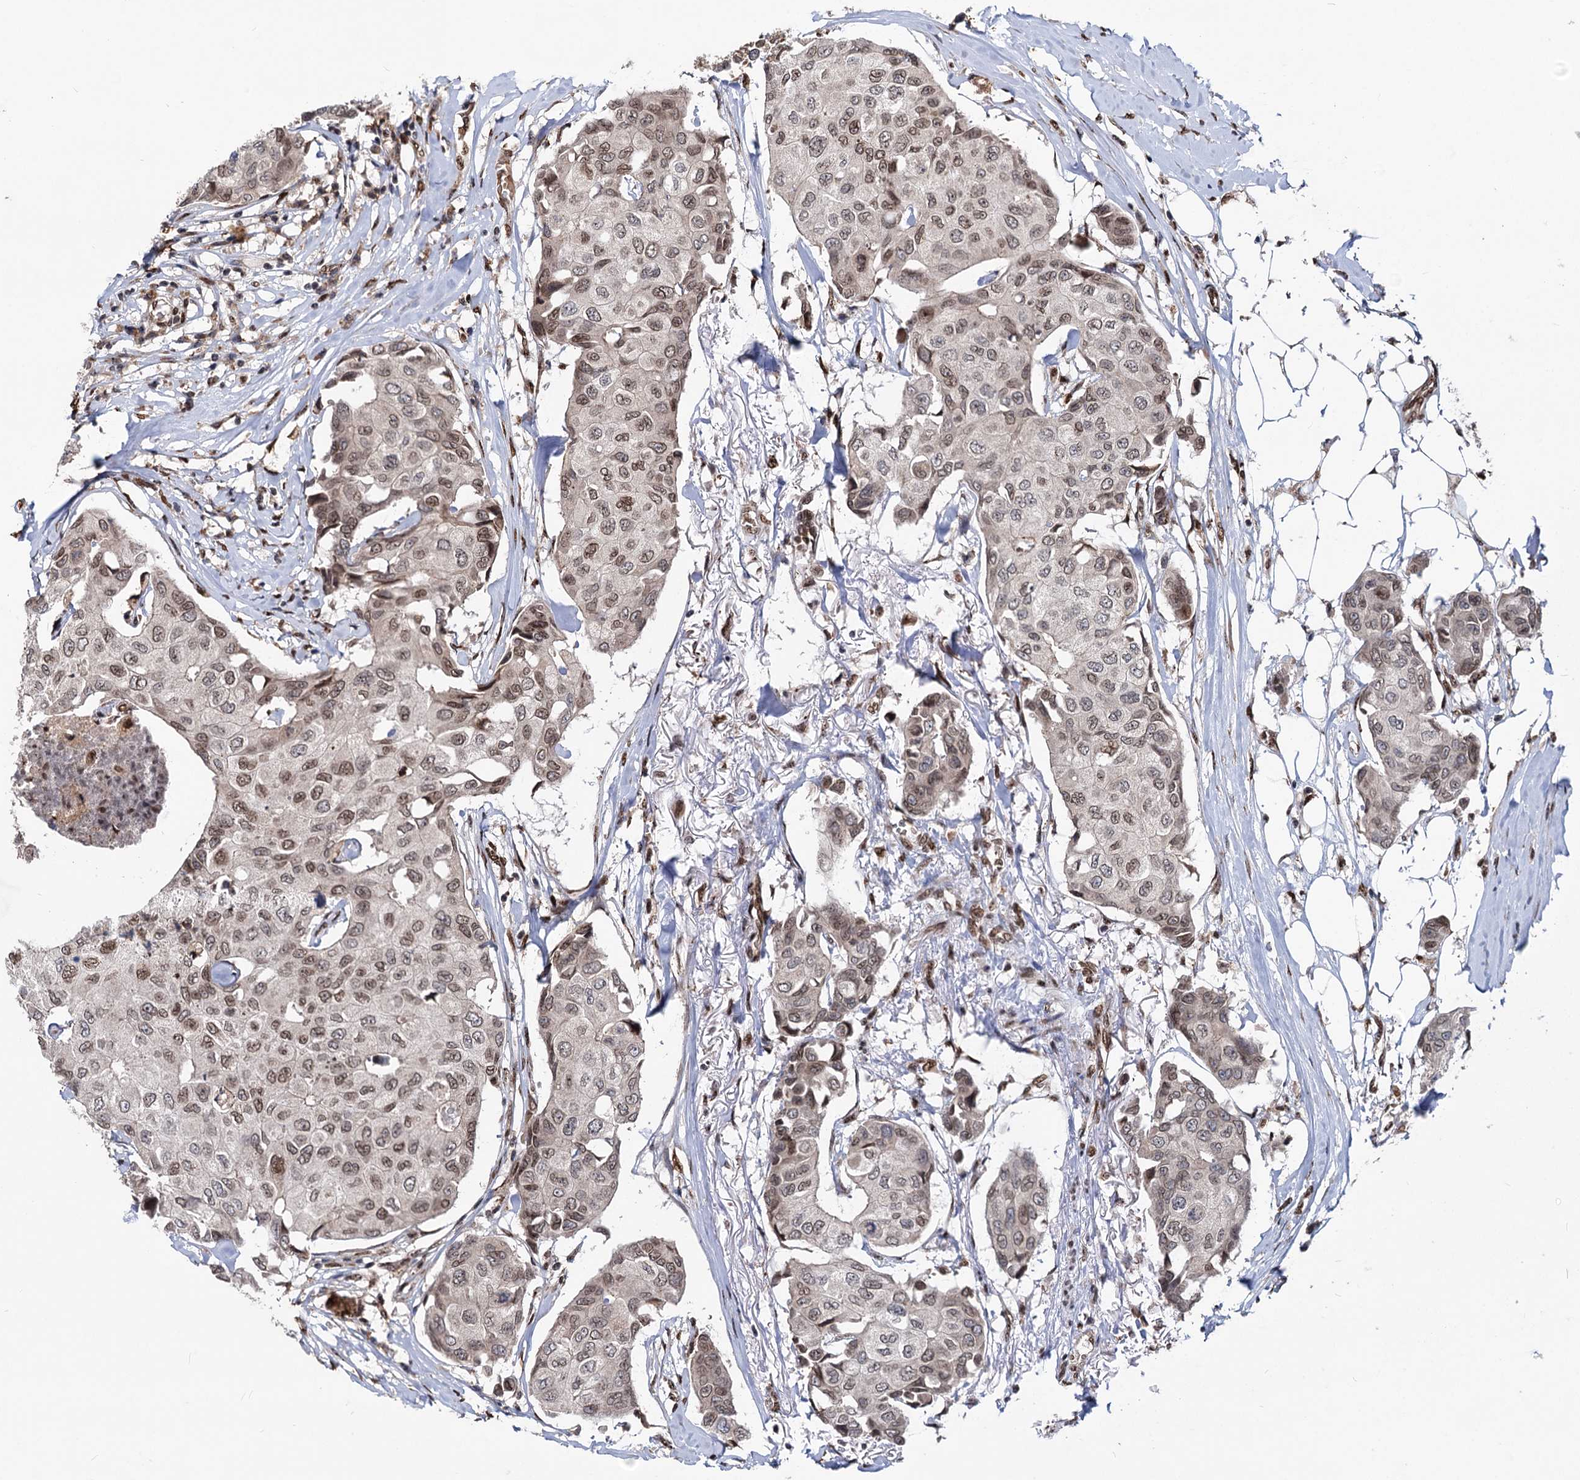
{"staining": {"intensity": "weak", "quantity": "25%-75%", "location": "nuclear"}, "tissue": "breast cancer", "cell_type": "Tumor cells", "image_type": "cancer", "snomed": [{"axis": "morphology", "description": "Duct carcinoma"}, {"axis": "topography", "description": "Breast"}], "caption": "IHC staining of breast cancer, which displays low levels of weak nuclear positivity in about 25%-75% of tumor cells indicating weak nuclear protein staining. The staining was performed using DAB (3,3'-diaminobenzidine) (brown) for protein detection and nuclei were counterstained in hematoxylin (blue).", "gene": "MESD", "patient": {"sex": "female", "age": 80}}